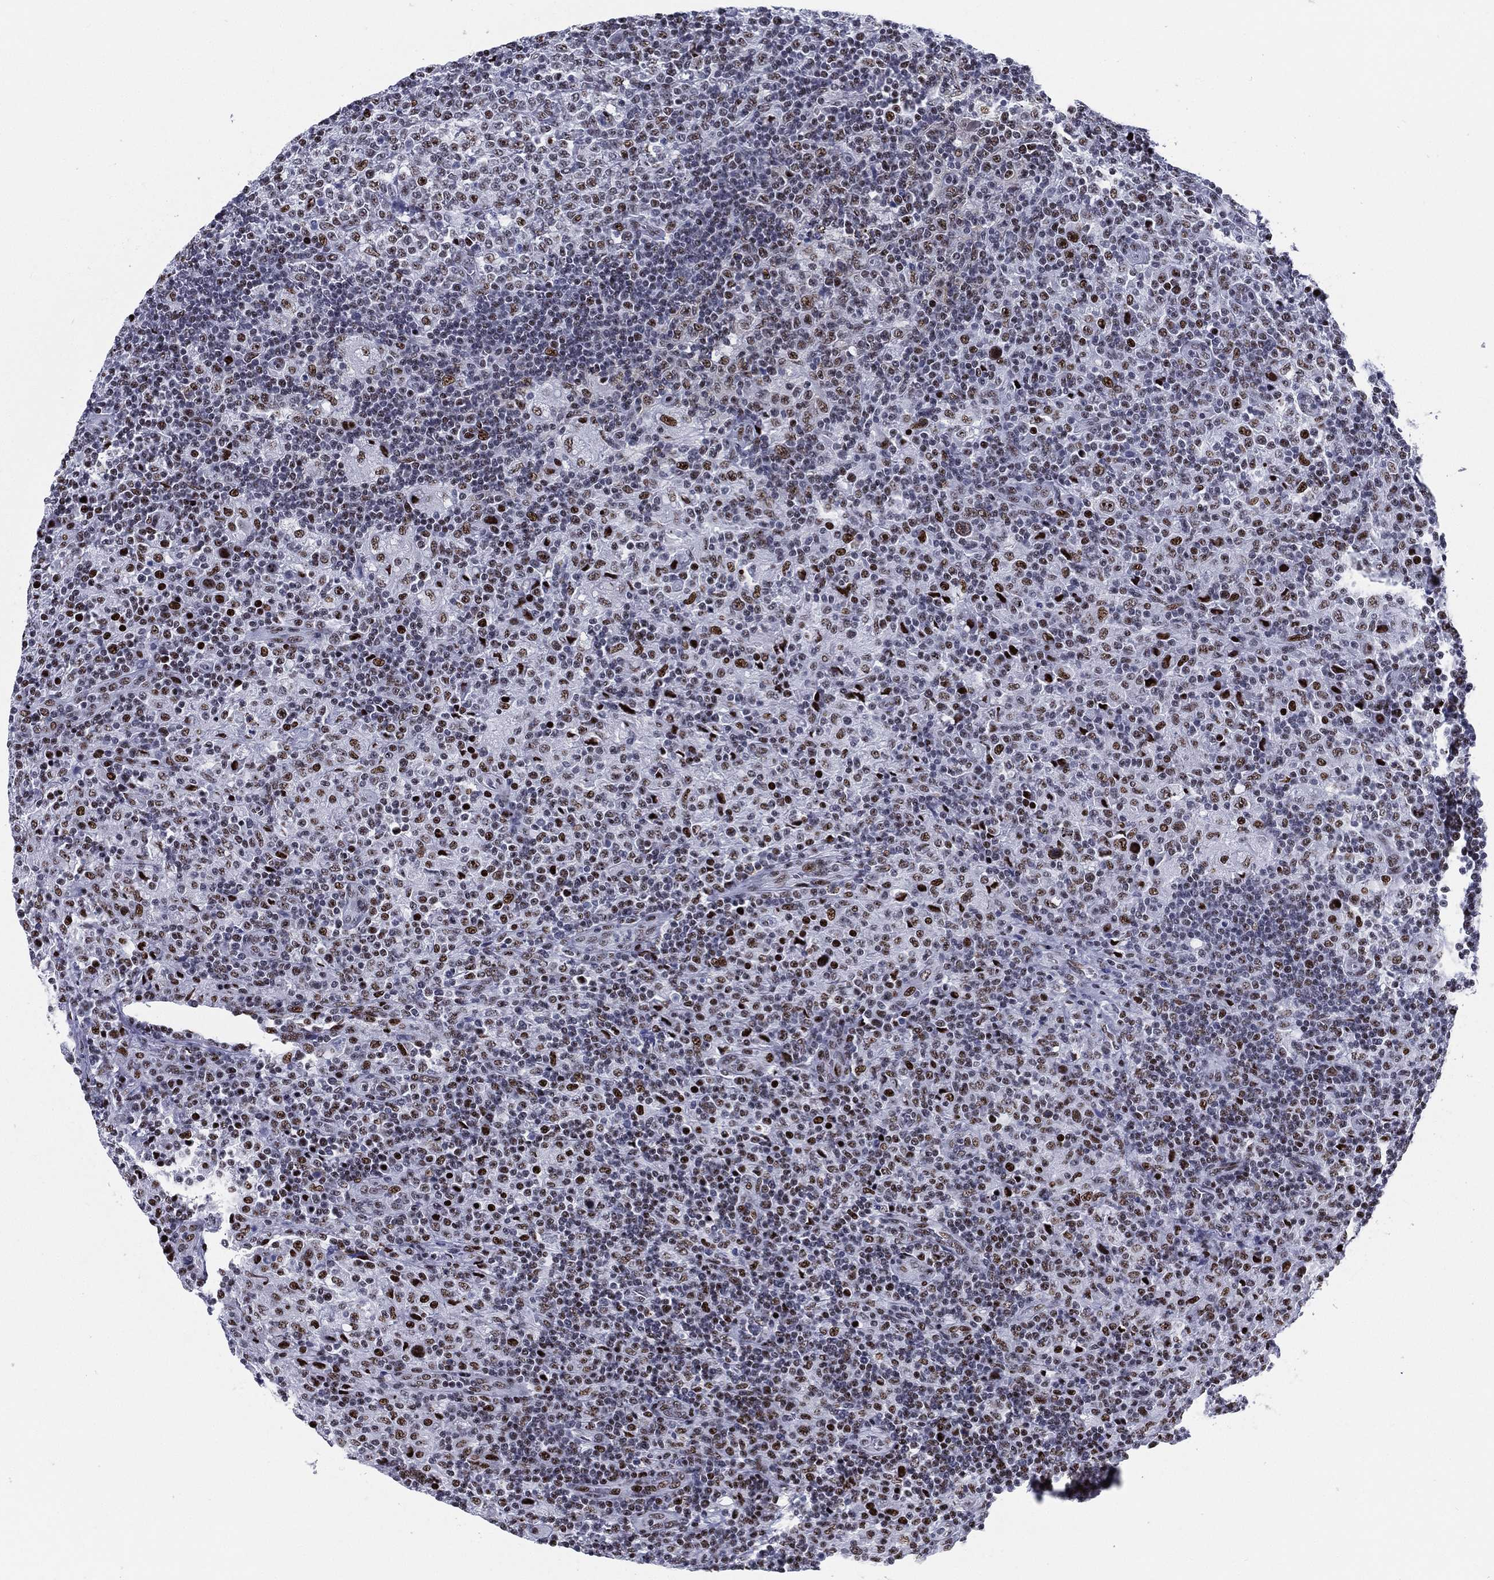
{"staining": {"intensity": "strong", "quantity": ">75%", "location": "nuclear"}, "tissue": "lymphoma", "cell_type": "Tumor cells", "image_type": "cancer", "snomed": [{"axis": "morphology", "description": "Hodgkin's disease, NOS"}, {"axis": "topography", "description": "Lymph node"}], "caption": "Protein staining of Hodgkin's disease tissue reveals strong nuclear expression in approximately >75% of tumor cells.", "gene": "CYB561D2", "patient": {"sex": "male", "age": 70}}